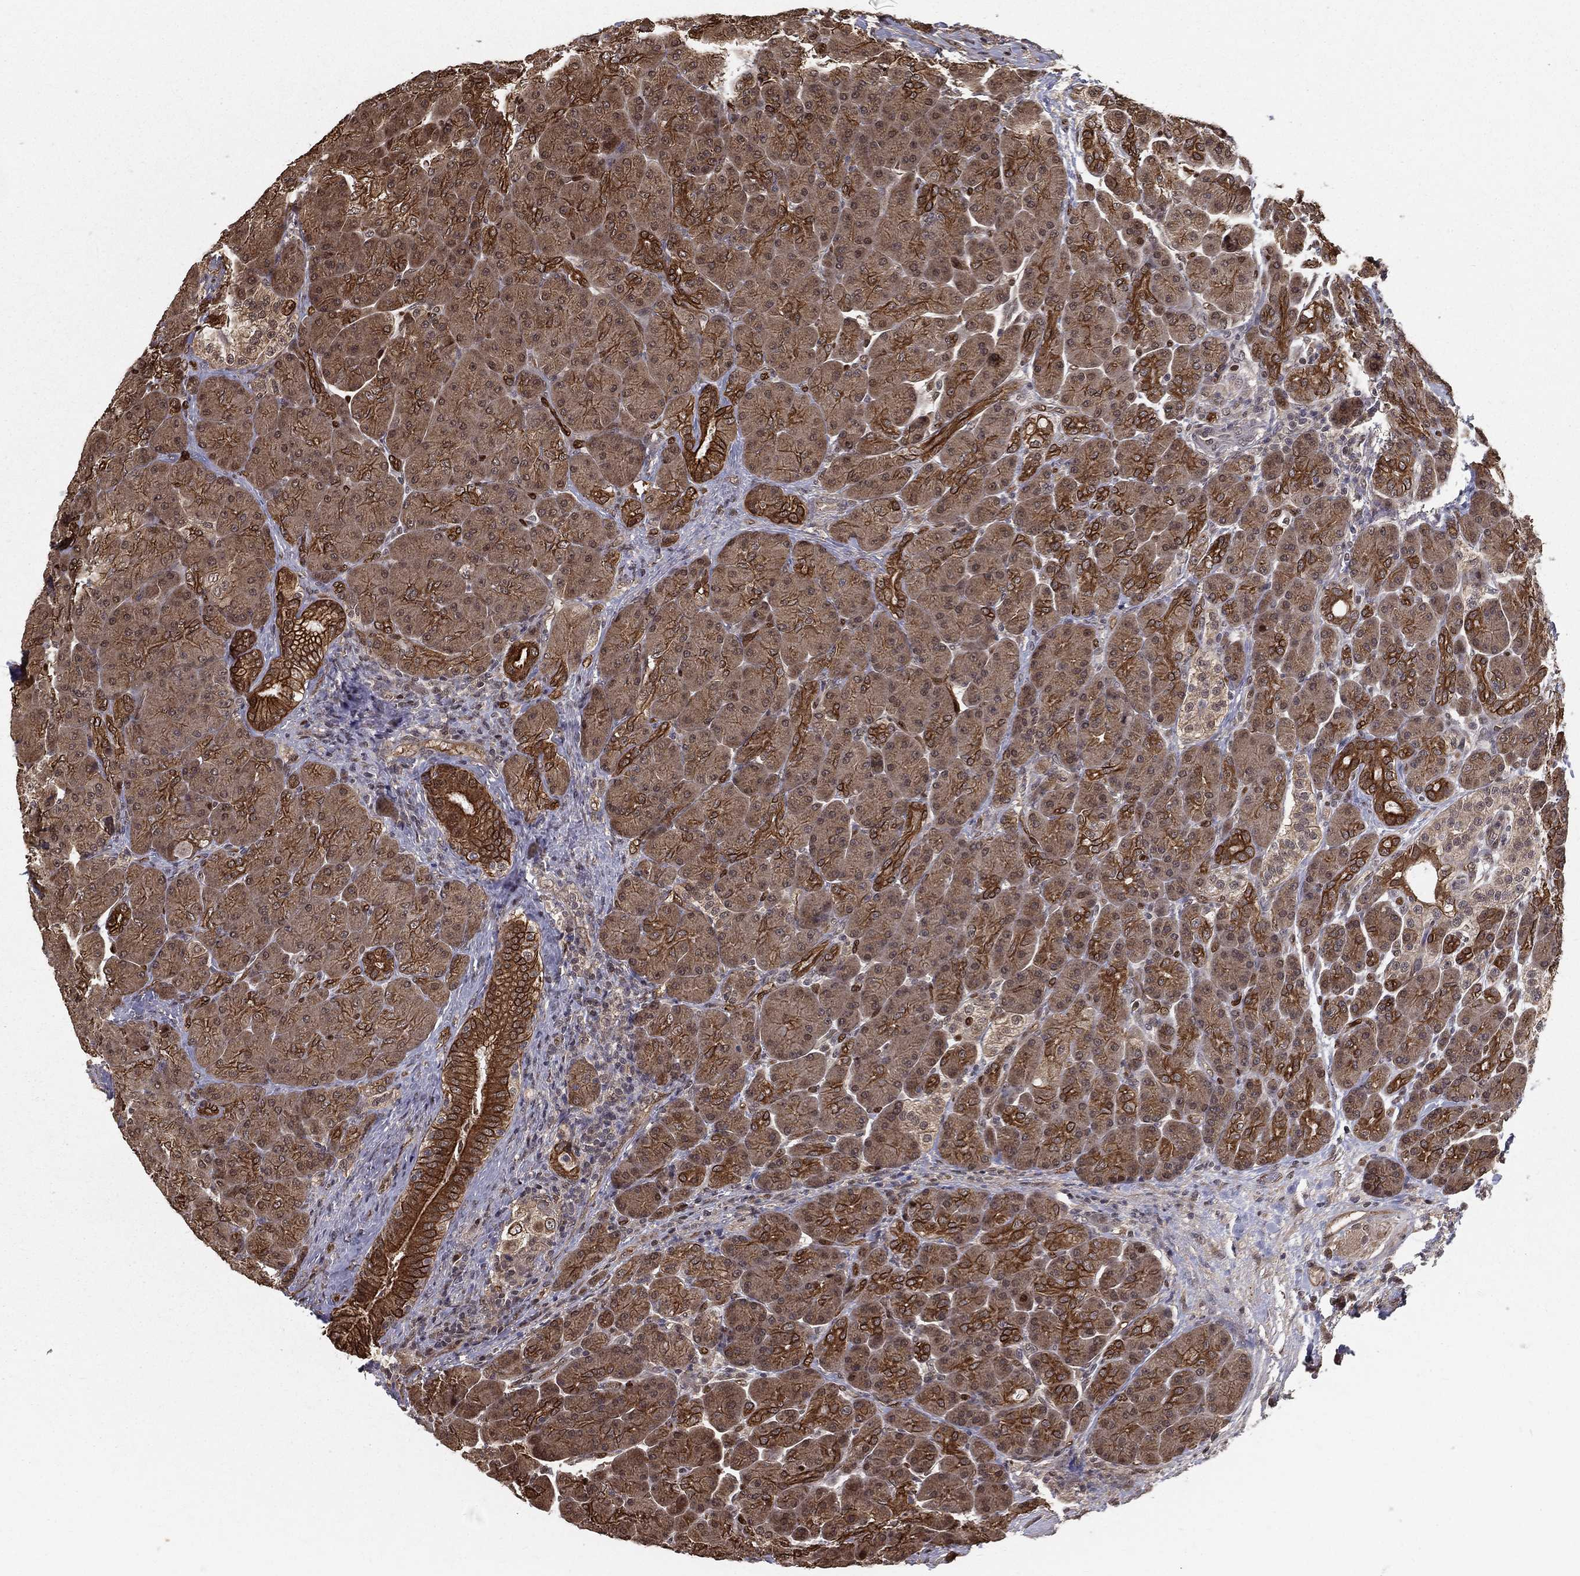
{"staining": {"intensity": "moderate", "quantity": ">75%", "location": "cytoplasmic/membranous"}, "tissue": "pancreas", "cell_type": "Exocrine glandular cells", "image_type": "normal", "snomed": [{"axis": "morphology", "description": "Normal tissue, NOS"}, {"axis": "topography", "description": "Pancreas"}], "caption": "Moderate cytoplasmic/membranous staining is identified in approximately >75% of exocrine glandular cells in unremarkable pancreas. (DAB = brown stain, brightfield microscopy at high magnification).", "gene": "SLC6A6", "patient": {"sex": "male", "age": 70}}